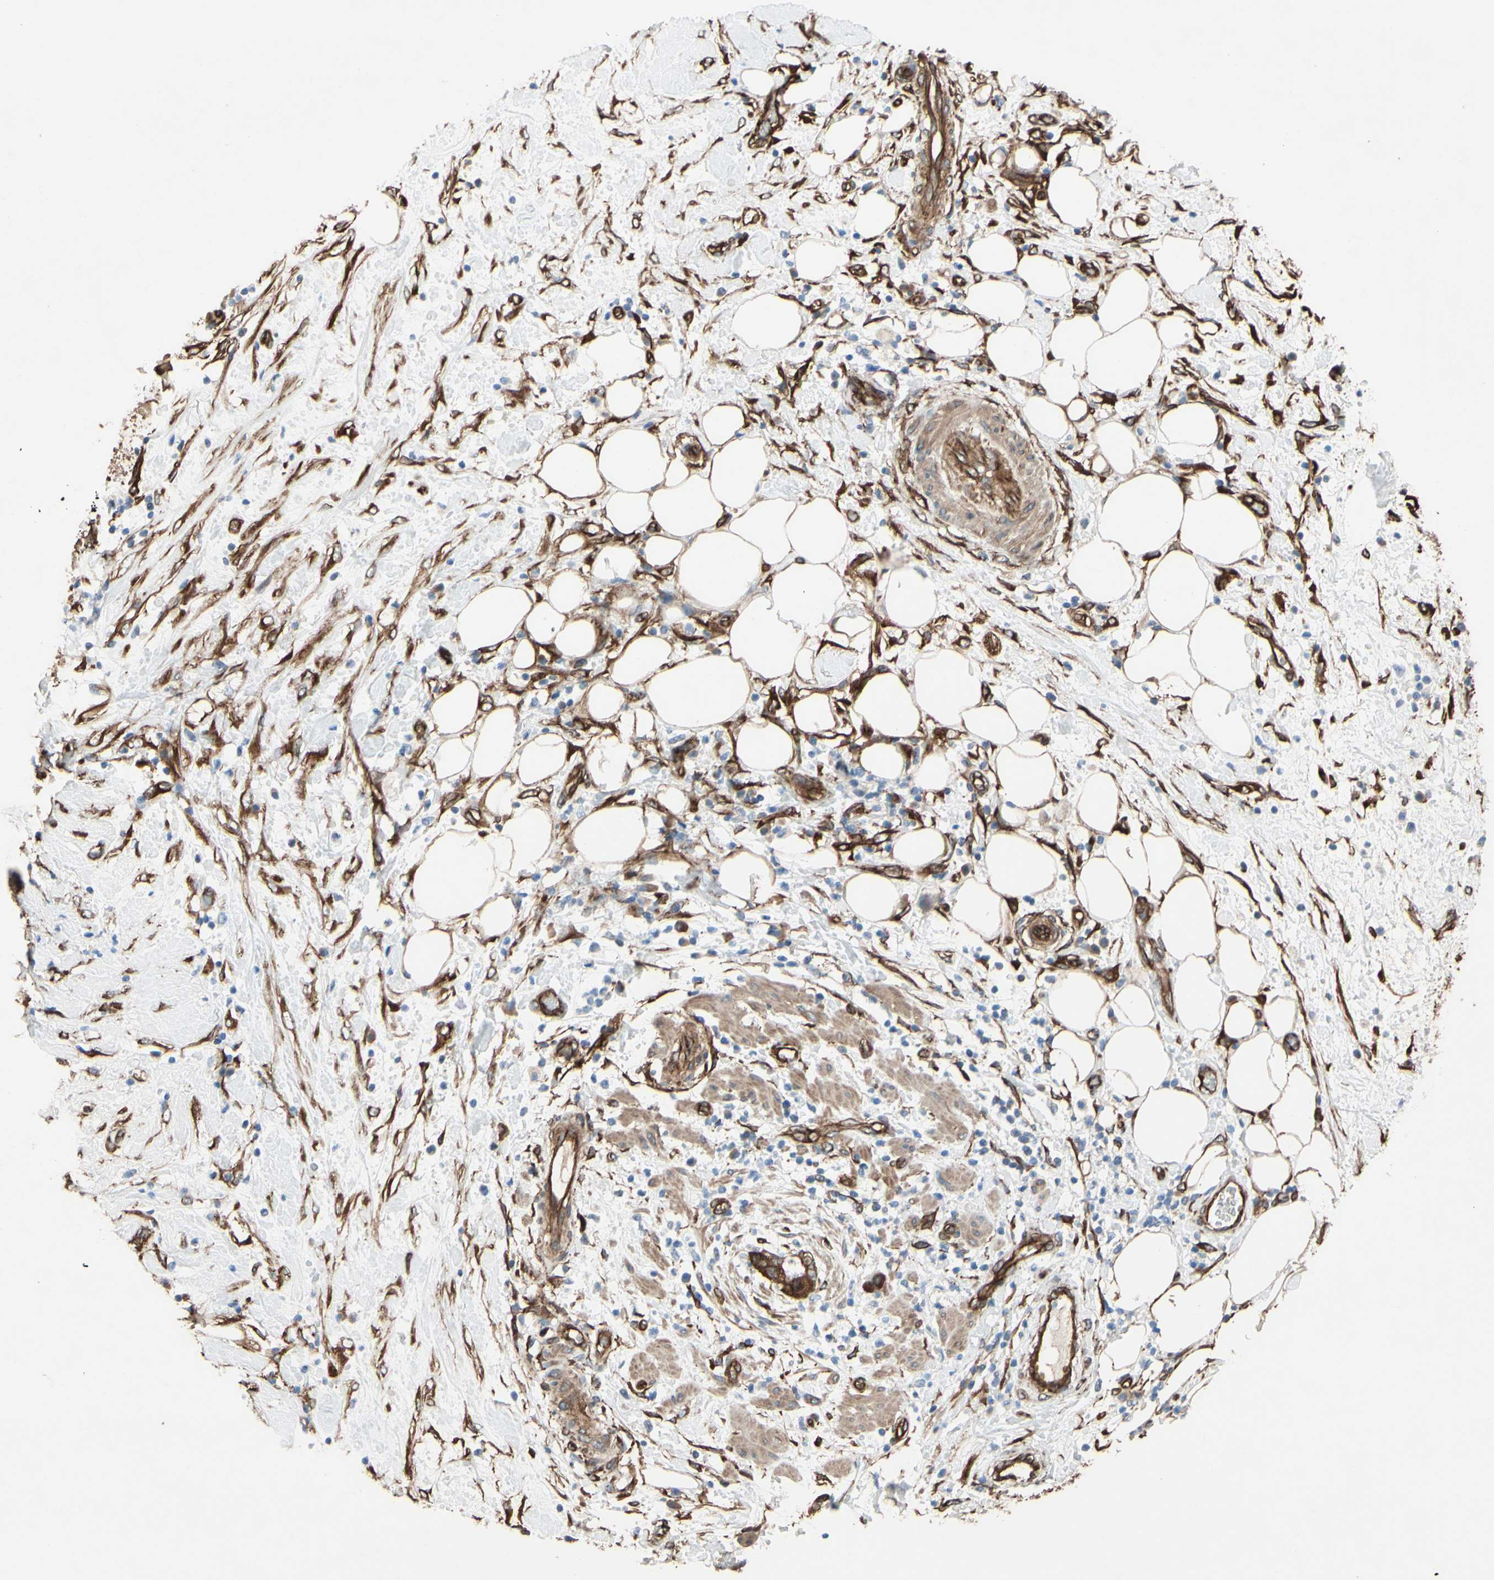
{"staining": {"intensity": "weak", "quantity": ">75%", "location": "cytoplasmic/membranous"}, "tissue": "pancreatic cancer", "cell_type": "Tumor cells", "image_type": "cancer", "snomed": [{"axis": "morphology", "description": "Adenocarcinoma, NOS"}, {"axis": "topography", "description": "Pancreas"}], "caption": "Weak cytoplasmic/membranous protein expression is present in about >75% of tumor cells in pancreatic cancer (adenocarcinoma).", "gene": "CTTNBP2", "patient": {"sex": "female", "age": 78}}